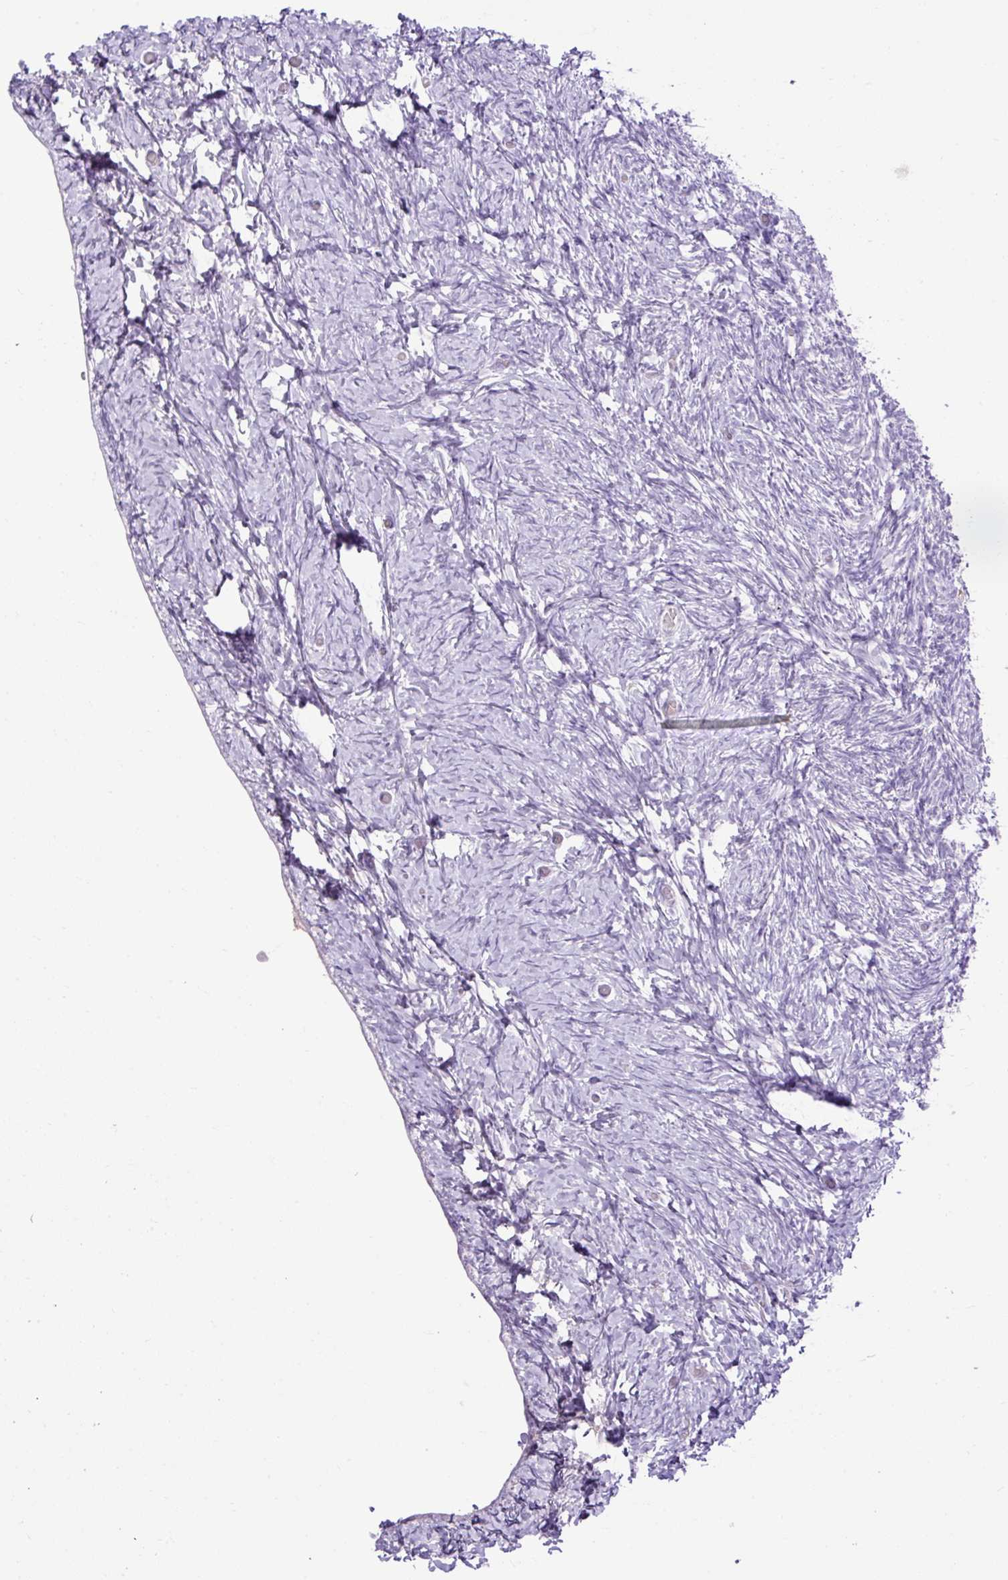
{"staining": {"intensity": "negative", "quantity": "none", "location": "none"}, "tissue": "ovary", "cell_type": "Ovarian stroma cells", "image_type": "normal", "snomed": [{"axis": "morphology", "description": "Normal tissue, NOS"}, {"axis": "topography", "description": "Ovary"}], "caption": "IHC histopathology image of normal human ovary stained for a protein (brown), which demonstrates no expression in ovarian stroma cells. Nuclei are stained in blue.", "gene": "SPTBN5", "patient": {"sex": "female", "age": 39}}